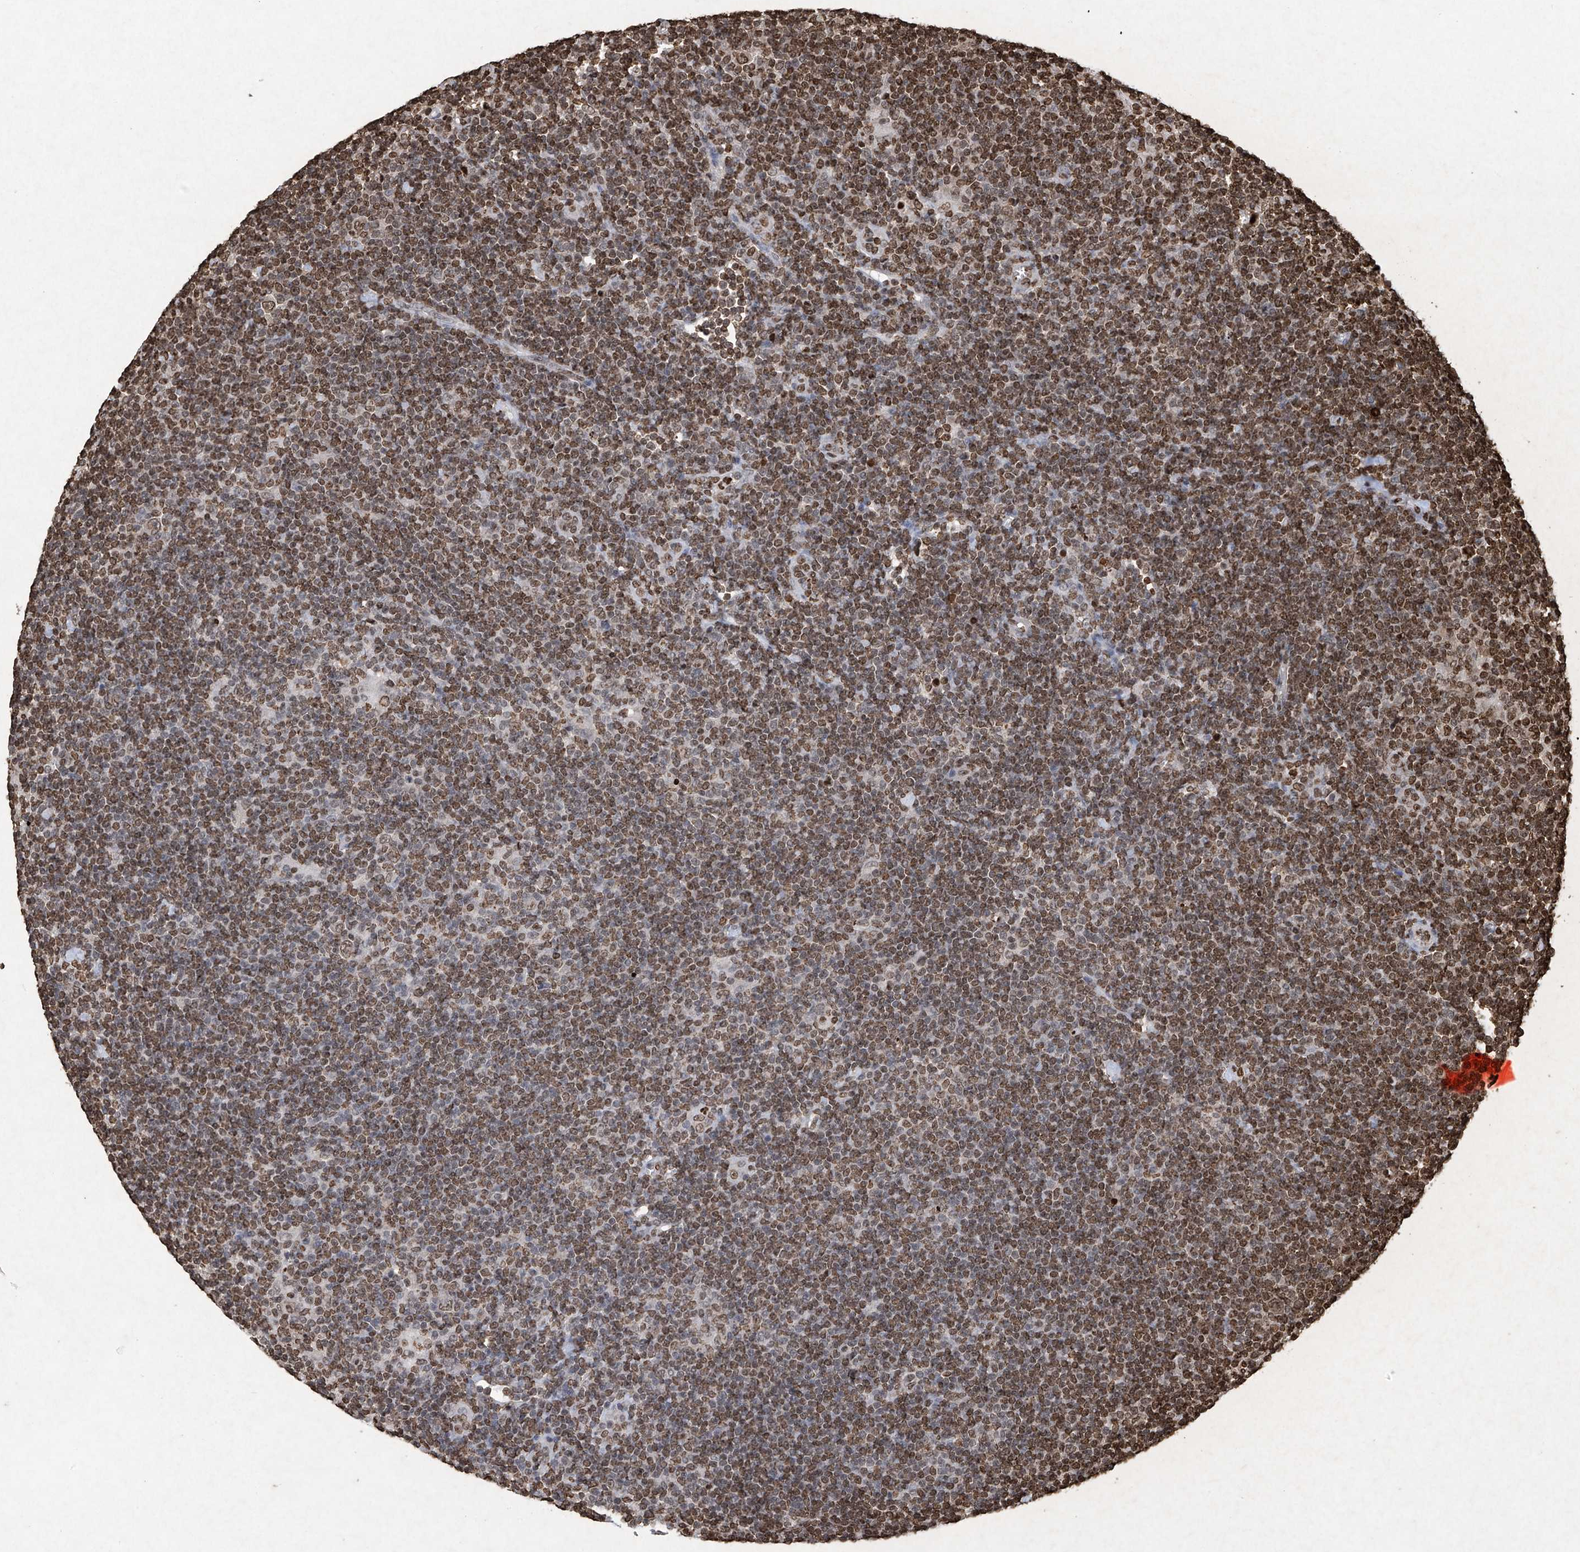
{"staining": {"intensity": "moderate", "quantity": ">75%", "location": "nuclear"}, "tissue": "lymphoma", "cell_type": "Tumor cells", "image_type": "cancer", "snomed": [{"axis": "morphology", "description": "Hodgkin's disease, NOS"}, {"axis": "topography", "description": "Lymph node"}], "caption": "An image of Hodgkin's disease stained for a protein demonstrates moderate nuclear brown staining in tumor cells. (DAB (3,3'-diaminobenzidine) IHC with brightfield microscopy, high magnification).", "gene": "H3-3A", "patient": {"sex": "female", "age": 57}}